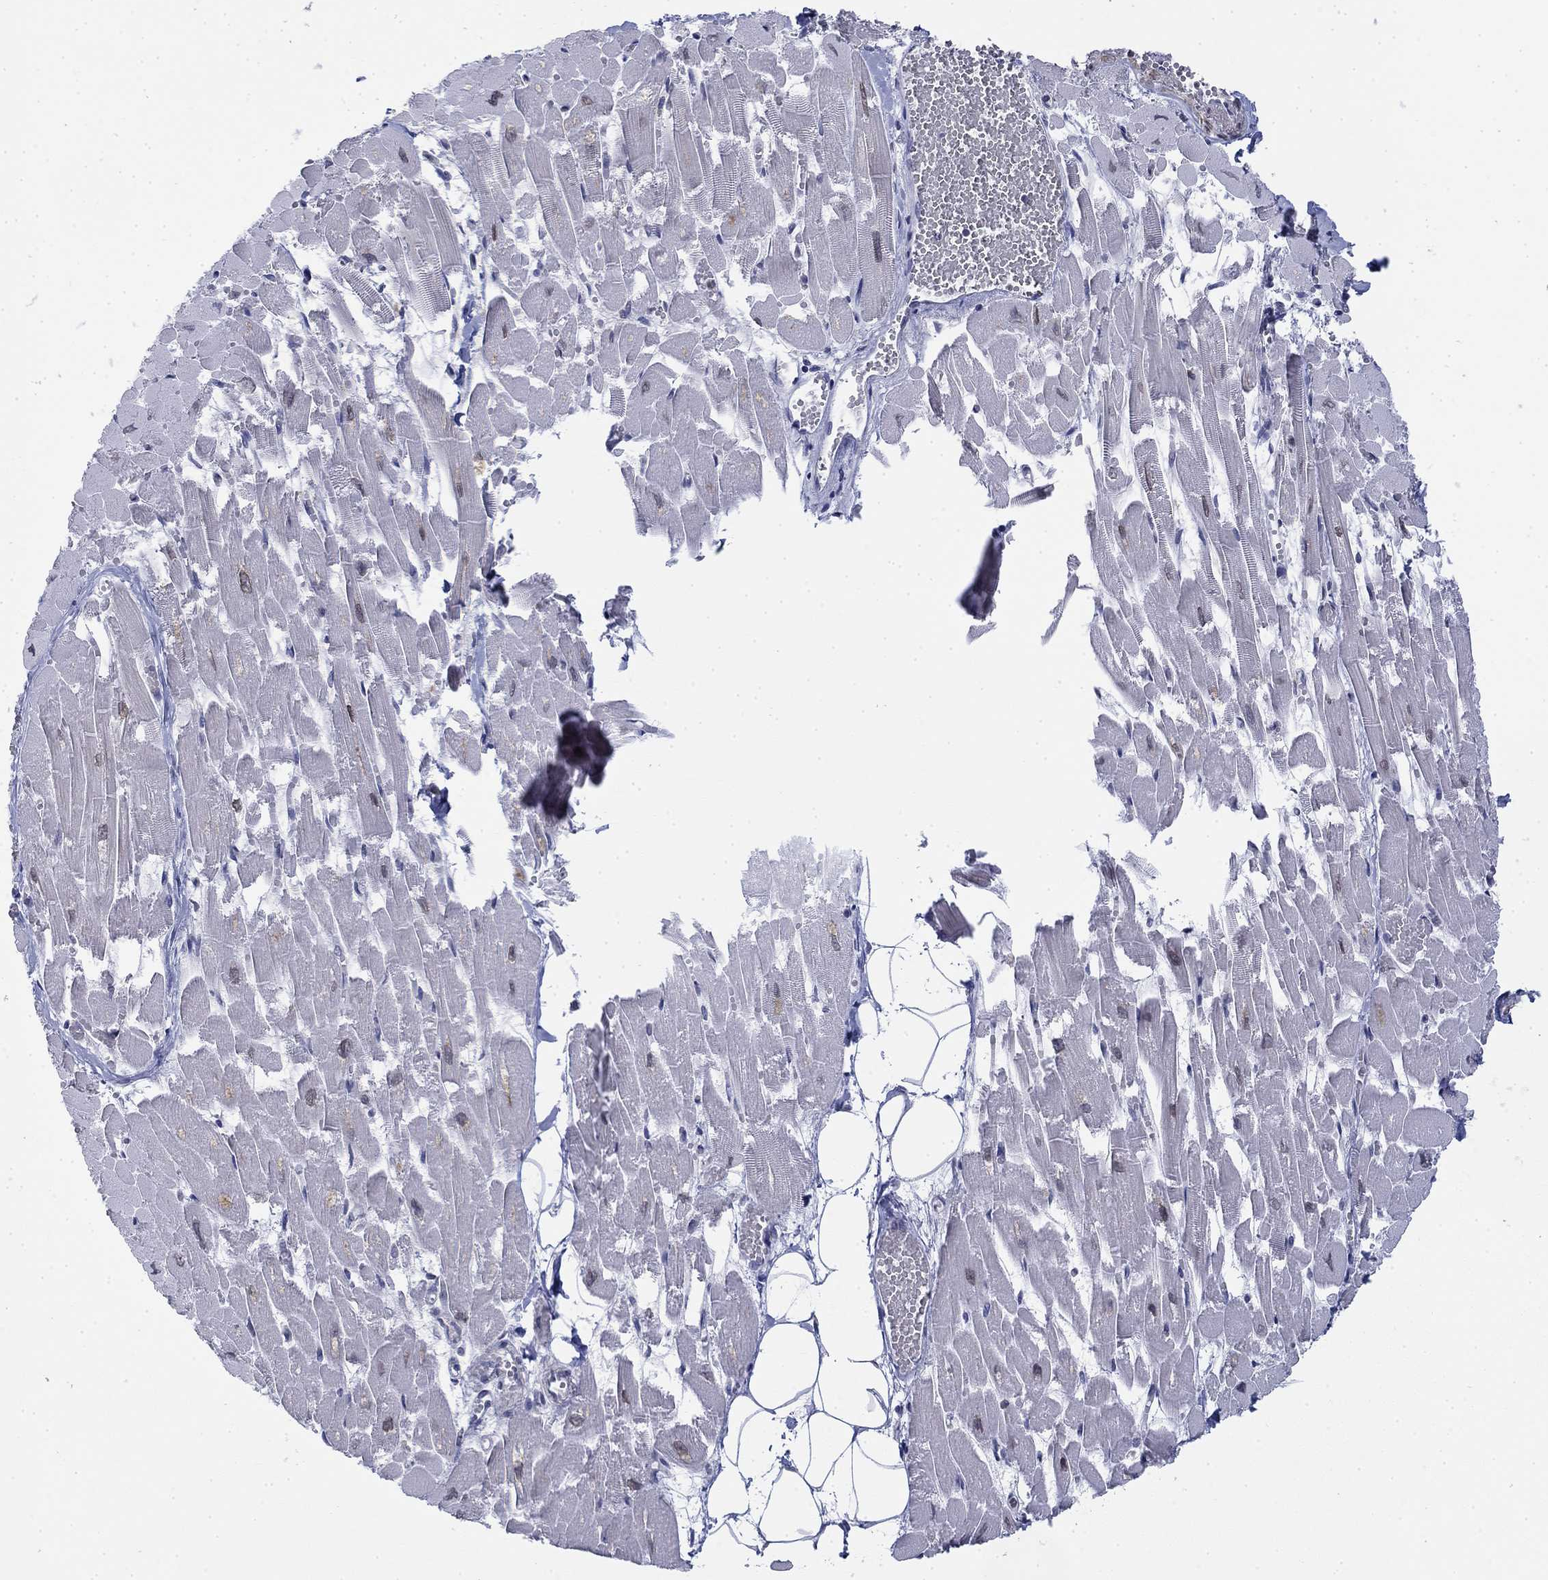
{"staining": {"intensity": "moderate", "quantity": "<25%", "location": "nuclear"}, "tissue": "heart muscle", "cell_type": "Cardiomyocytes", "image_type": "normal", "snomed": [{"axis": "morphology", "description": "Normal tissue, NOS"}, {"axis": "topography", "description": "Heart"}], "caption": "IHC of normal human heart muscle demonstrates low levels of moderate nuclear staining in approximately <25% of cardiomyocytes.", "gene": "TOR1AIP1", "patient": {"sex": "female", "age": 52}}